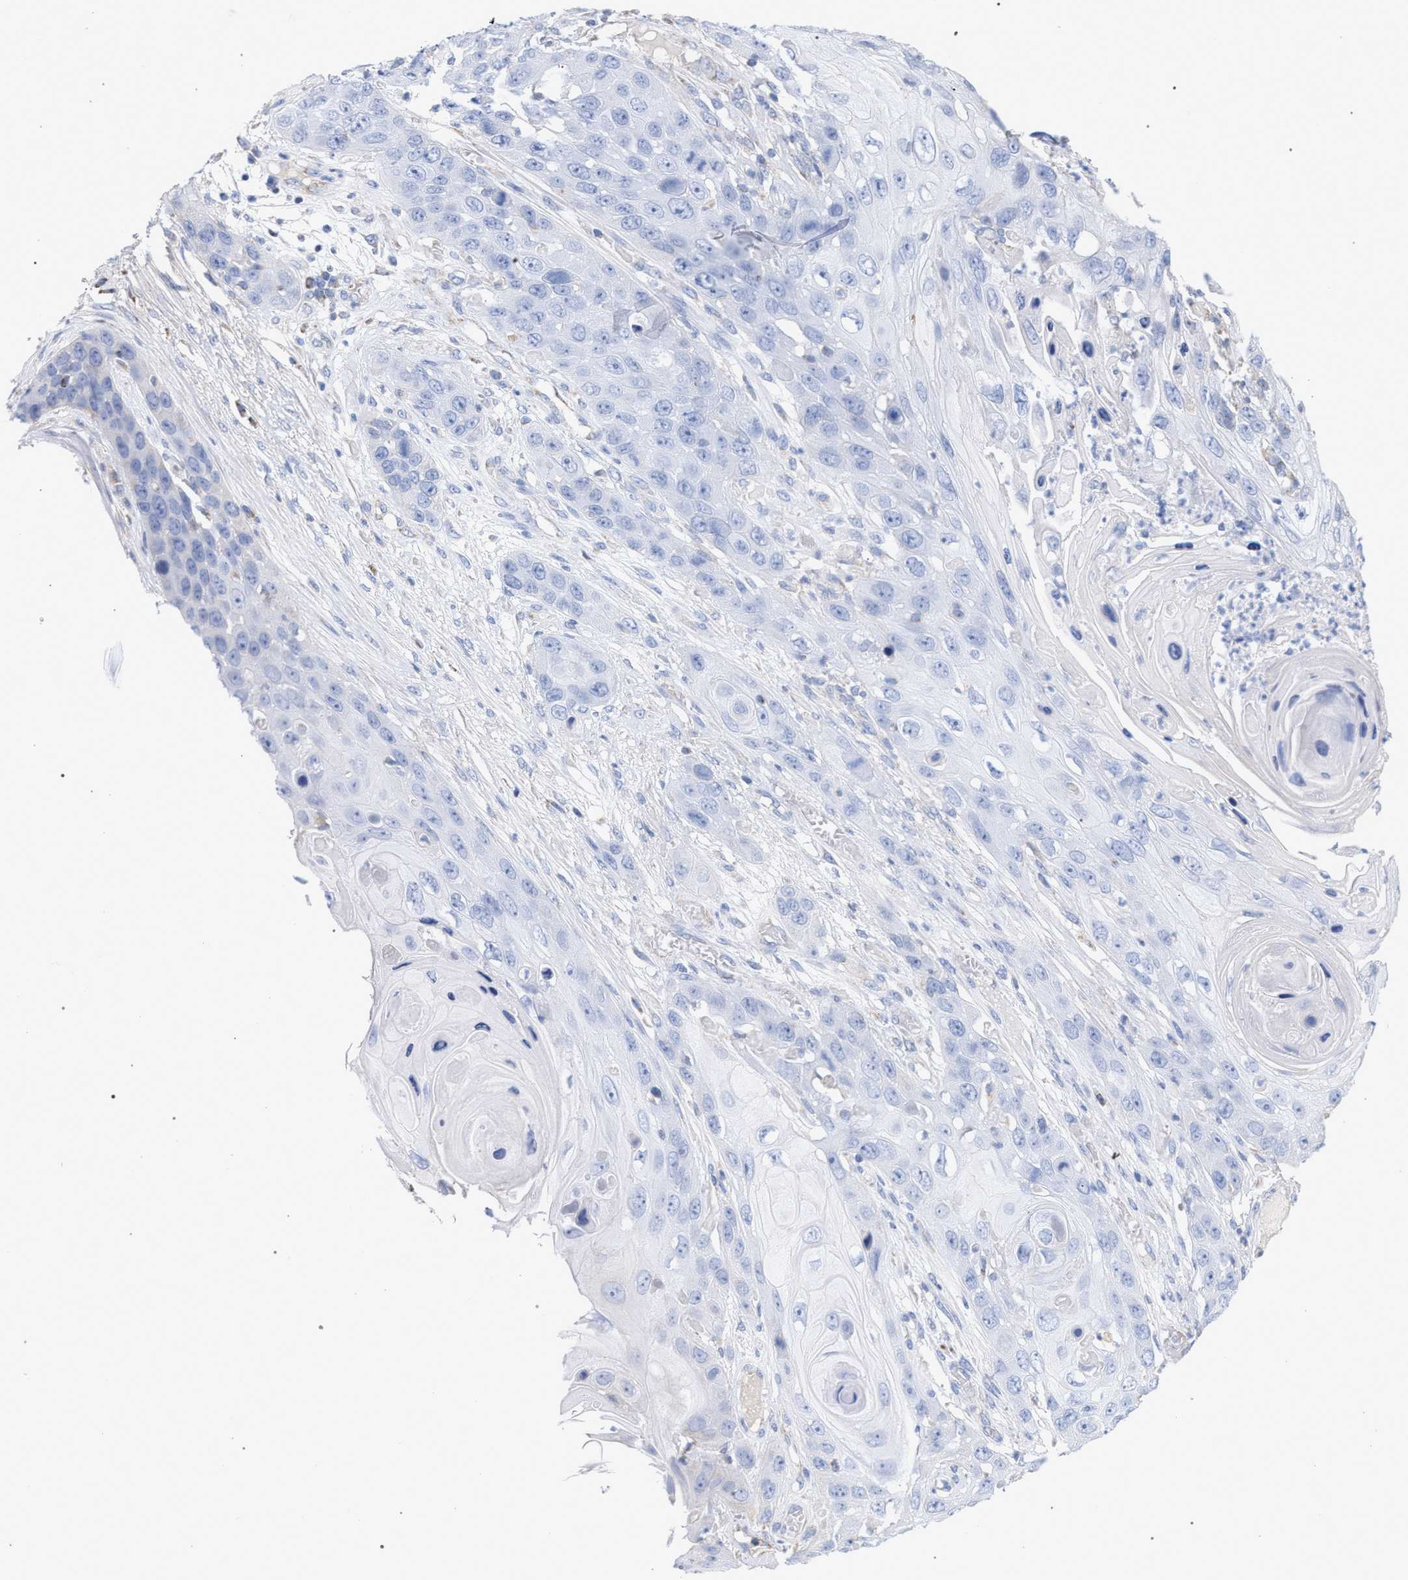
{"staining": {"intensity": "negative", "quantity": "none", "location": "none"}, "tissue": "skin cancer", "cell_type": "Tumor cells", "image_type": "cancer", "snomed": [{"axis": "morphology", "description": "Squamous cell carcinoma, NOS"}, {"axis": "topography", "description": "Skin"}], "caption": "A high-resolution image shows IHC staining of squamous cell carcinoma (skin), which demonstrates no significant positivity in tumor cells.", "gene": "ECI2", "patient": {"sex": "male", "age": 55}}